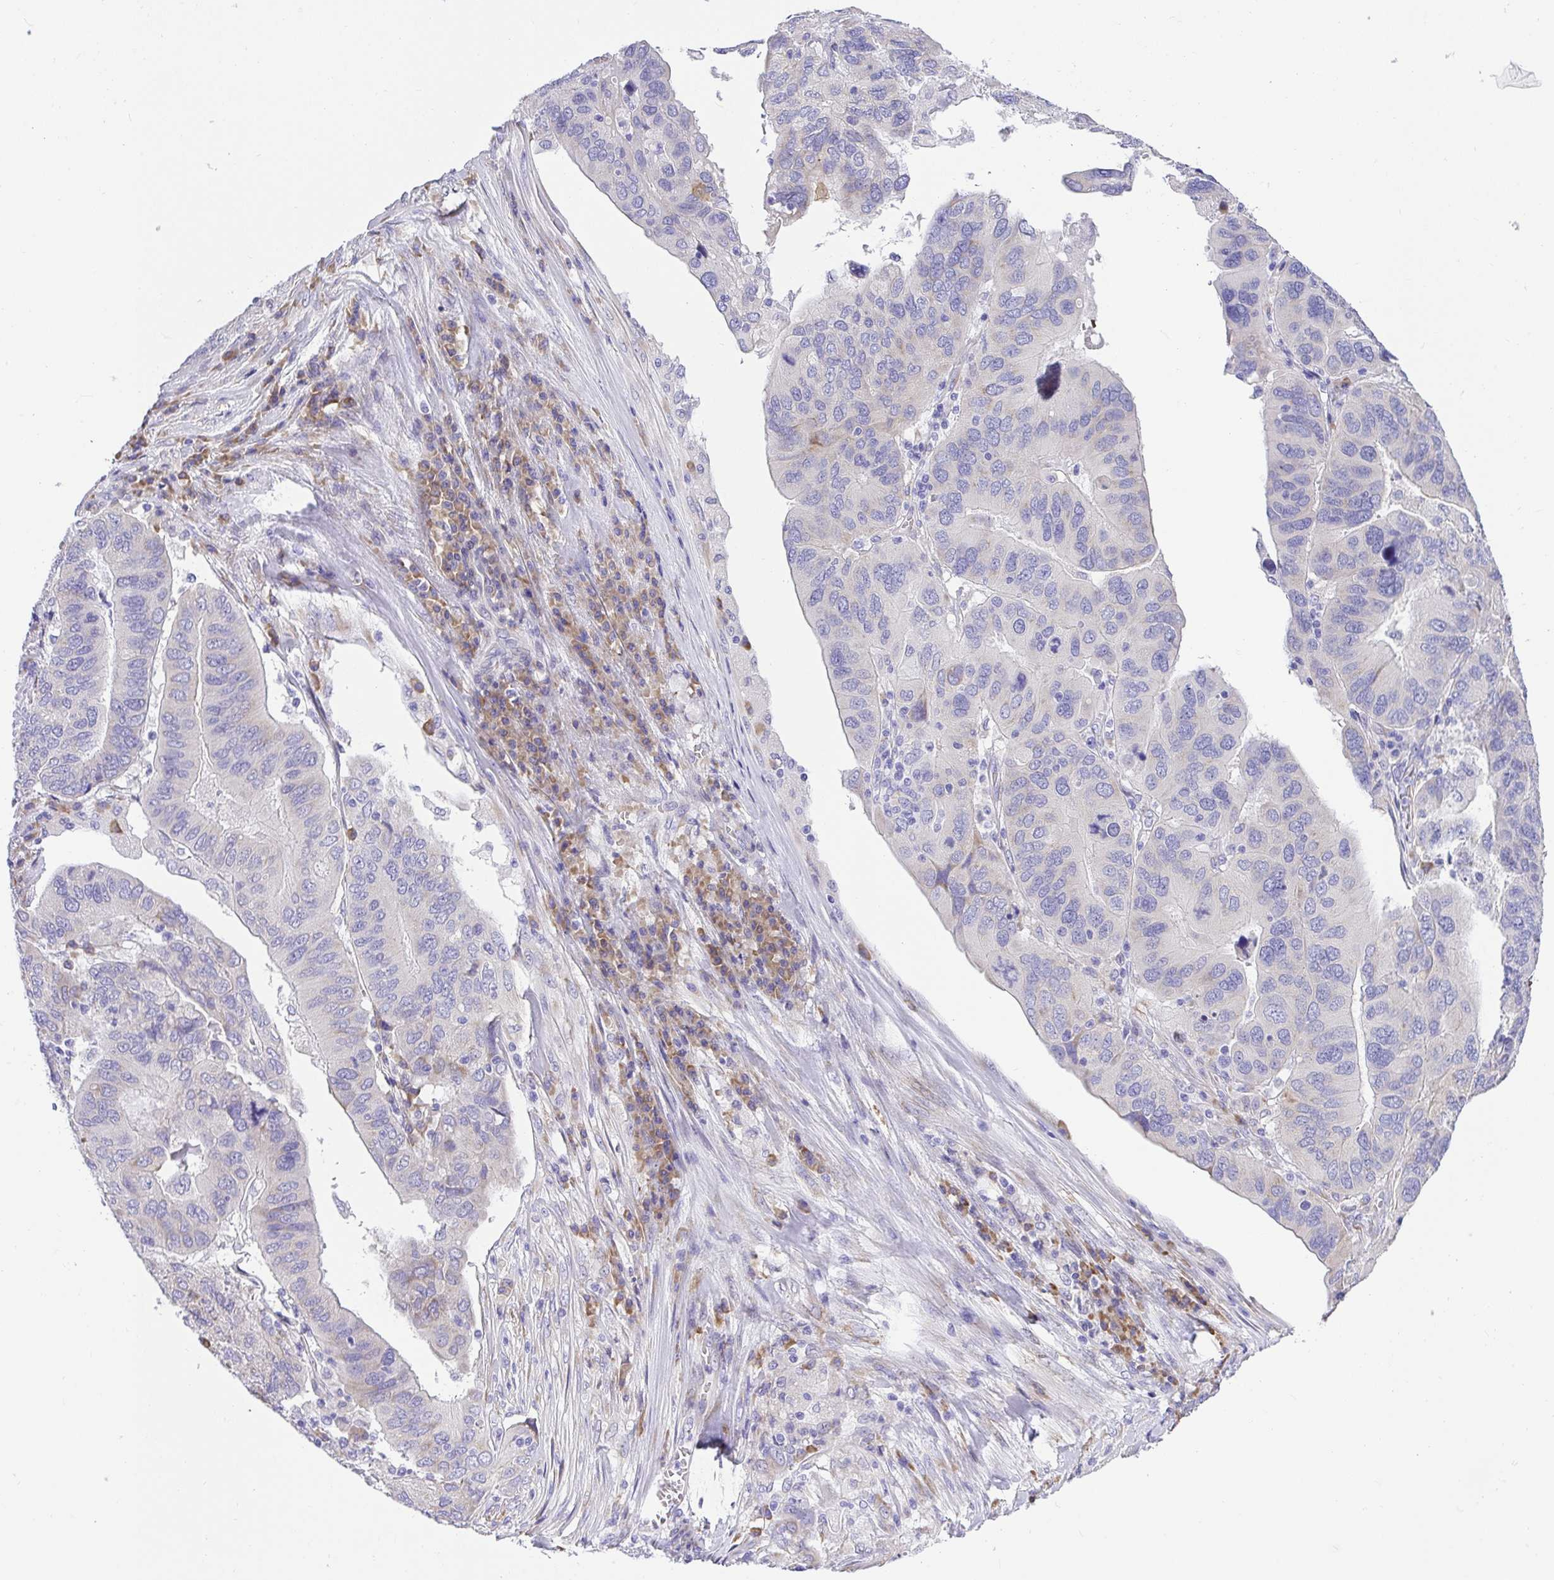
{"staining": {"intensity": "negative", "quantity": "none", "location": "none"}, "tissue": "ovarian cancer", "cell_type": "Tumor cells", "image_type": "cancer", "snomed": [{"axis": "morphology", "description": "Cystadenocarcinoma, serous, NOS"}, {"axis": "topography", "description": "Ovary"}], "caption": "The immunohistochemistry image has no significant staining in tumor cells of ovarian serous cystadenocarcinoma tissue.", "gene": "ADRA2C", "patient": {"sex": "female", "age": 79}}